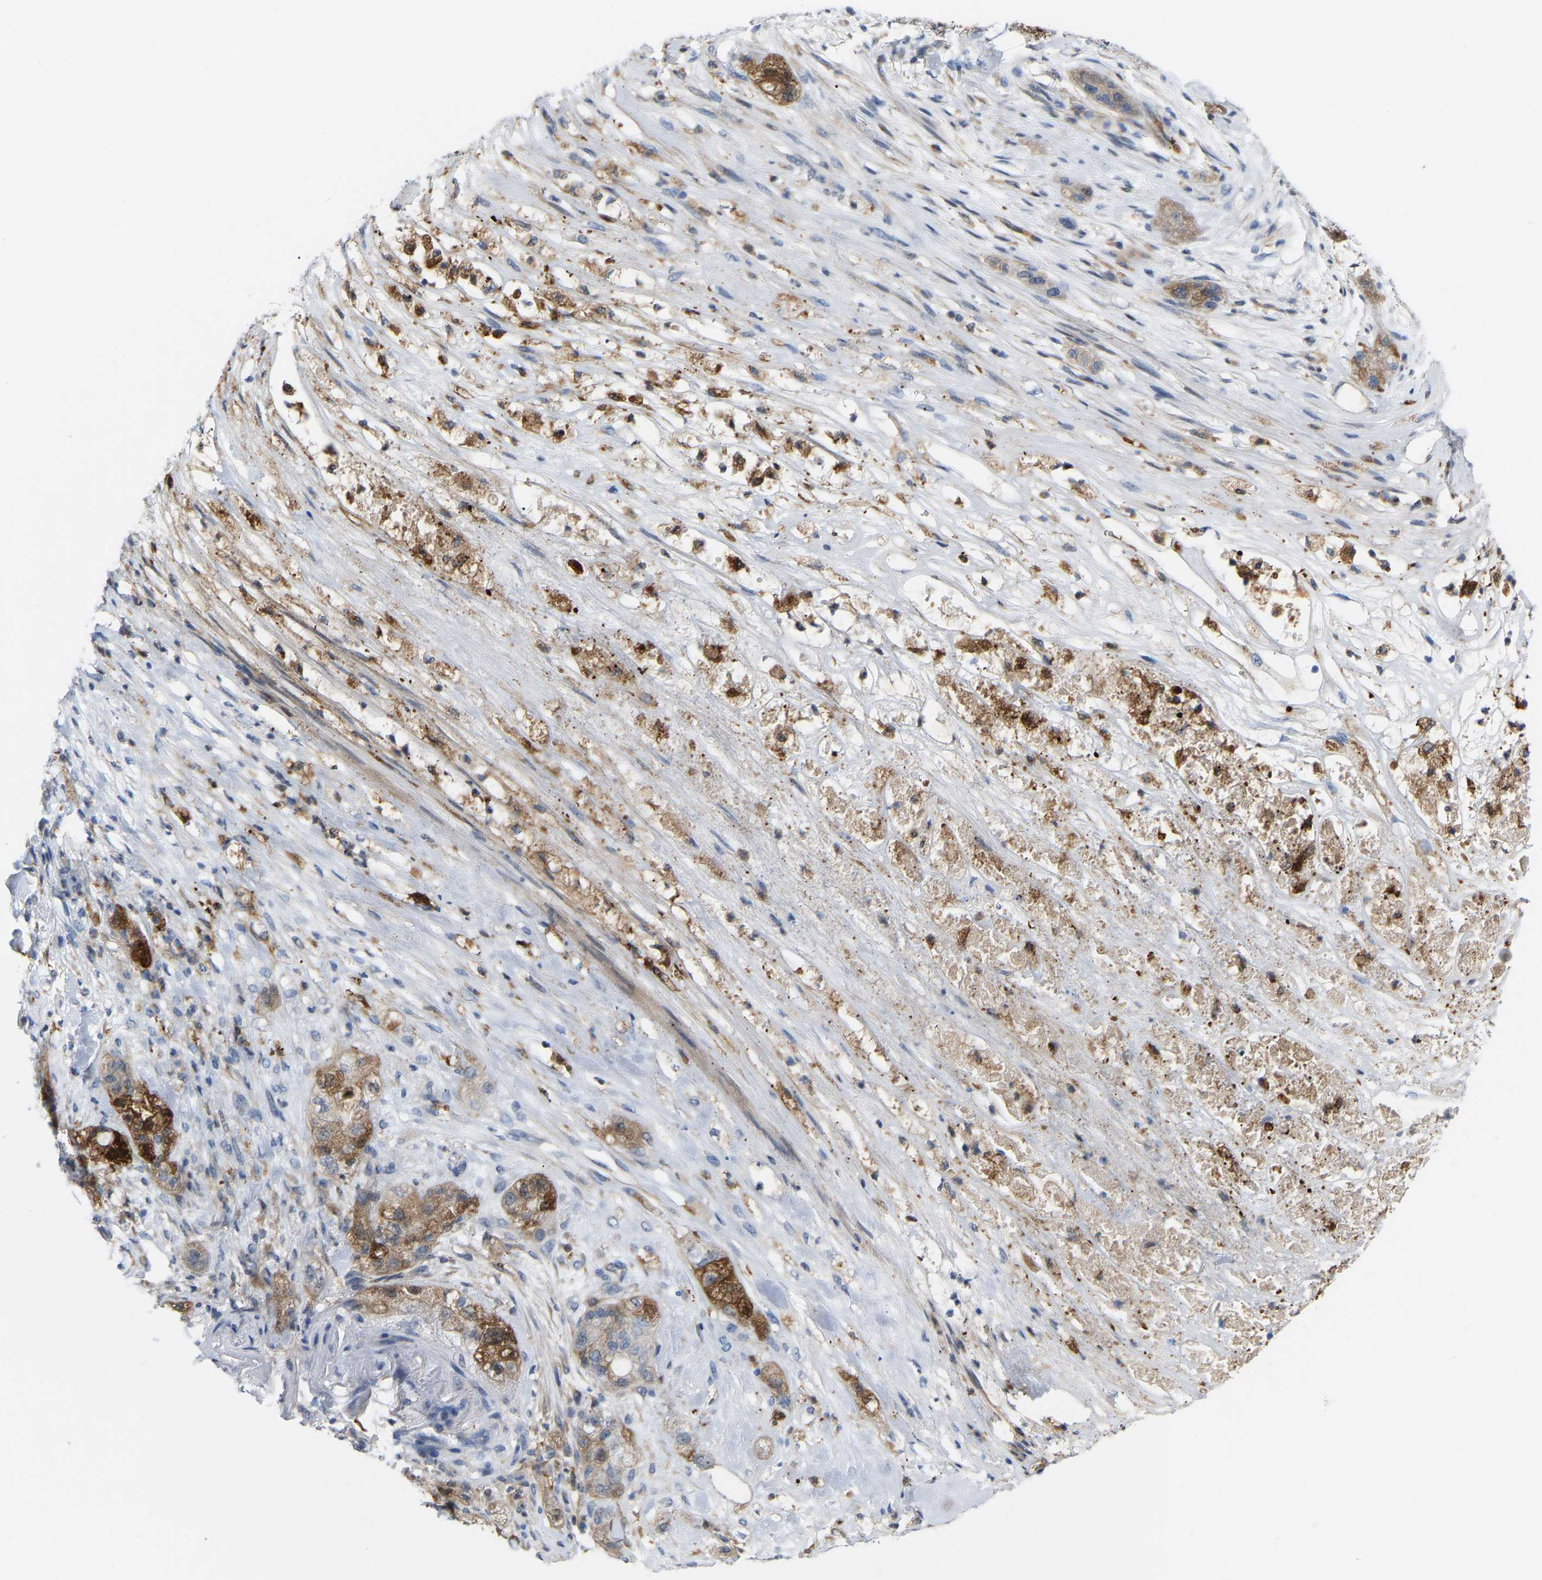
{"staining": {"intensity": "moderate", "quantity": "<25%", "location": "cytoplasmic/membranous"}, "tissue": "pancreatic cancer", "cell_type": "Tumor cells", "image_type": "cancer", "snomed": [{"axis": "morphology", "description": "Adenocarcinoma, NOS"}, {"axis": "topography", "description": "Pancreas"}], "caption": "Immunohistochemical staining of adenocarcinoma (pancreatic) displays low levels of moderate cytoplasmic/membranous protein positivity in approximately <25% of tumor cells.", "gene": "ABTB2", "patient": {"sex": "female", "age": 78}}